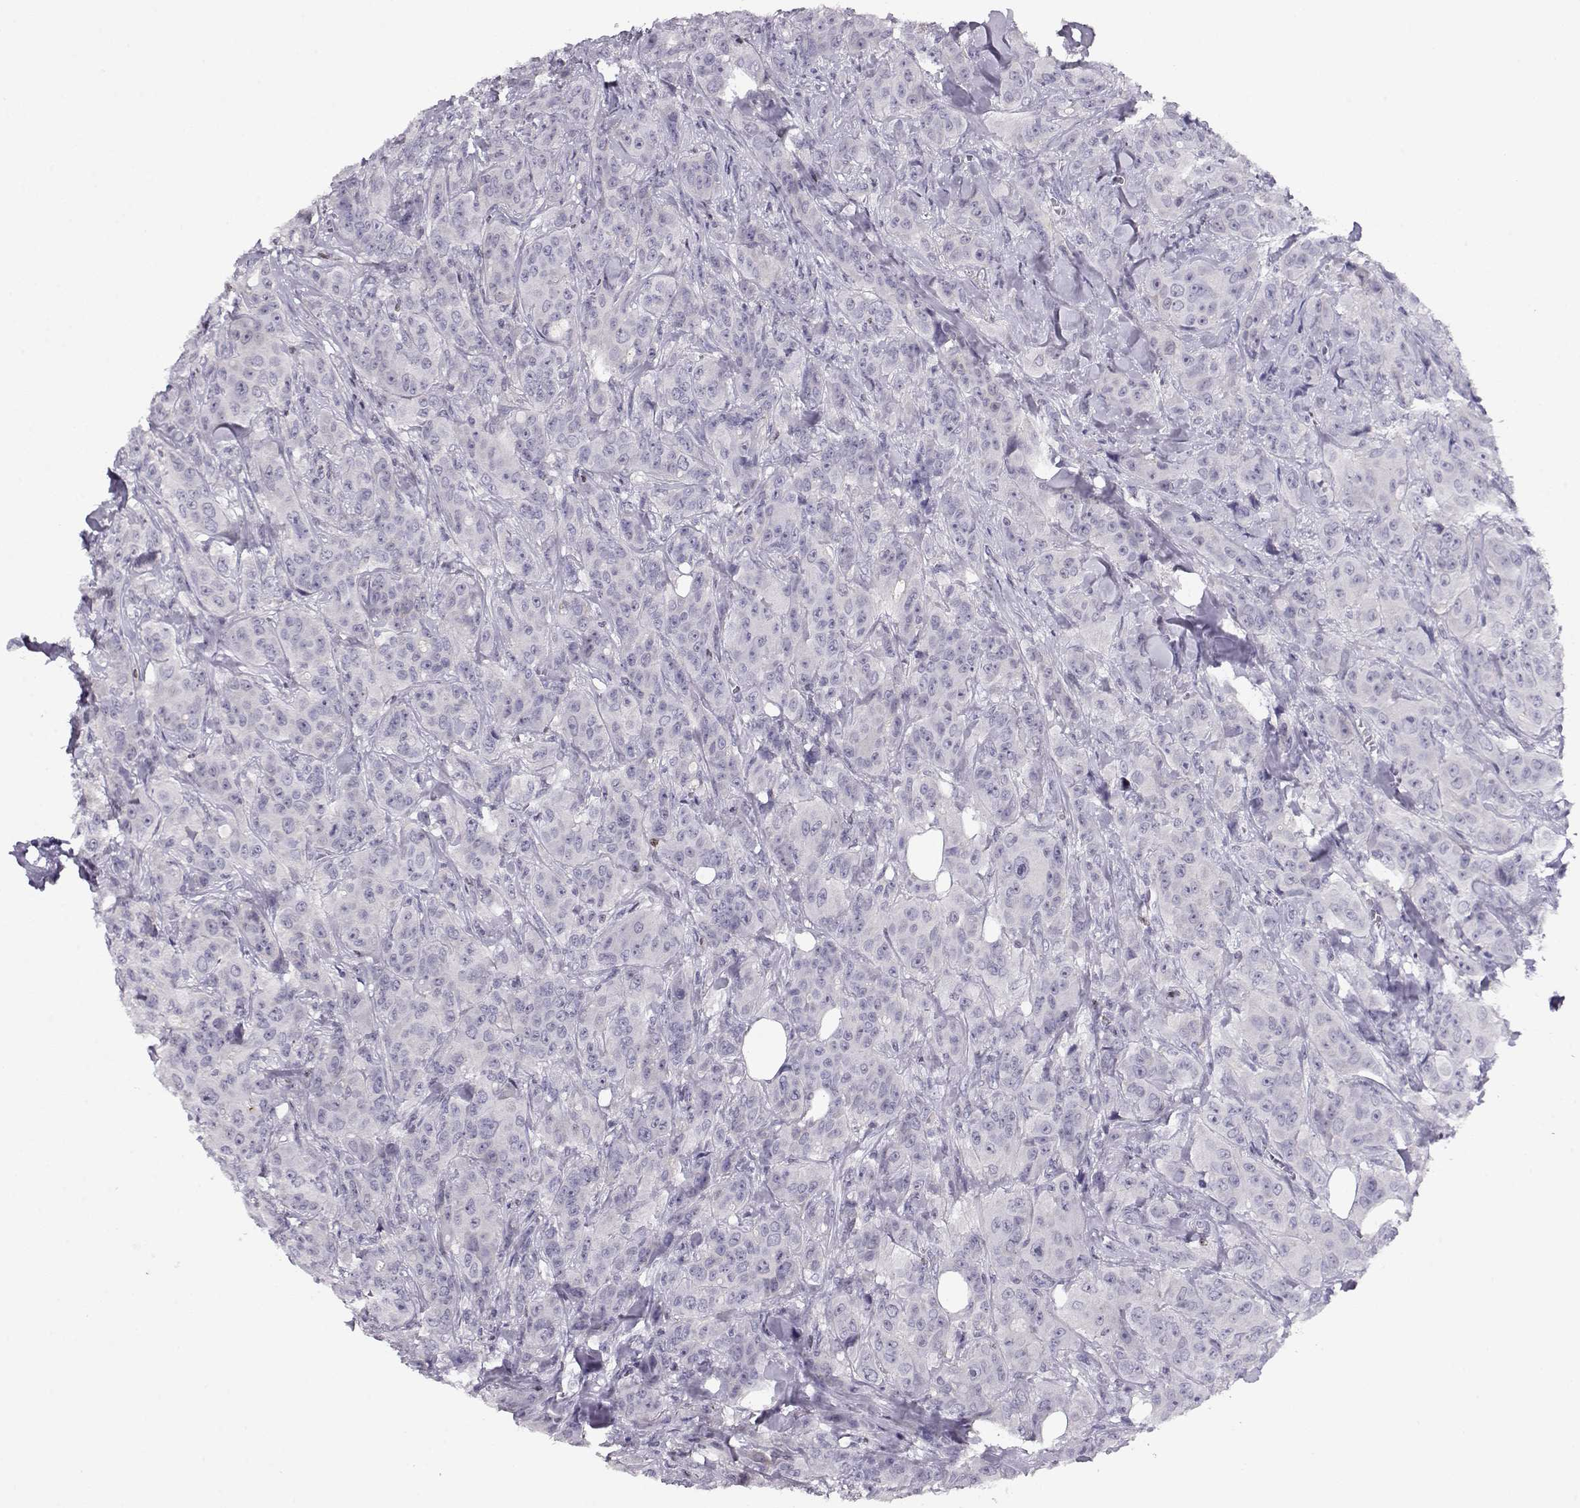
{"staining": {"intensity": "negative", "quantity": "none", "location": "none"}, "tissue": "breast cancer", "cell_type": "Tumor cells", "image_type": "cancer", "snomed": [{"axis": "morphology", "description": "Duct carcinoma"}, {"axis": "topography", "description": "Breast"}], "caption": "DAB immunohistochemical staining of human breast invasive ductal carcinoma shows no significant positivity in tumor cells. (DAB immunohistochemistry visualized using brightfield microscopy, high magnification).", "gene": "CRX", "patient": {"sex": "female", "age": 43}}